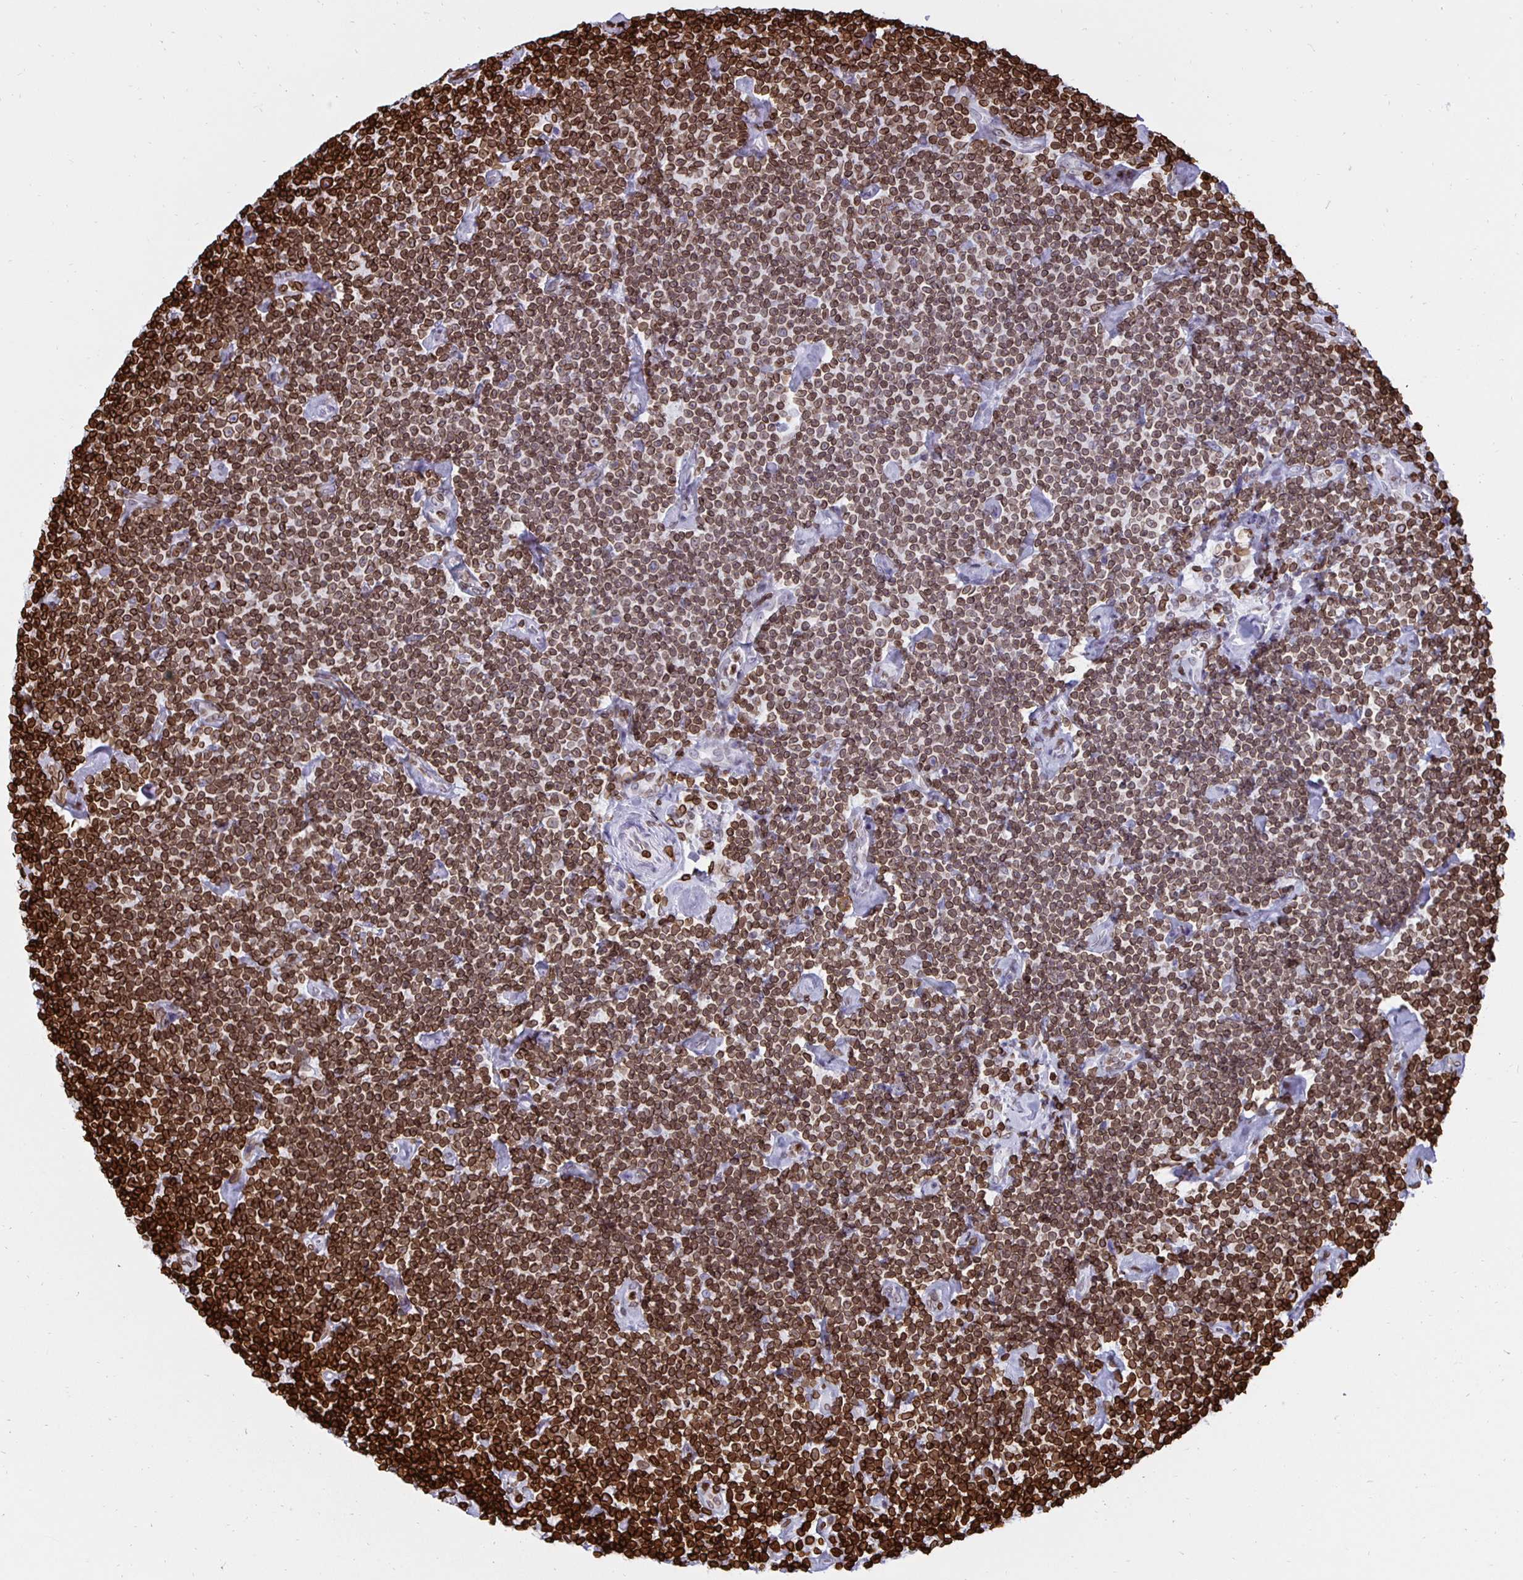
{"staining": {"intensity": "moderate", "quantity": ">75%", "location": "cytoplasmic/membranous,nuclear"}, "tissue": "lymphoma", "cell_type": "Tumor cells", "image_type": "cancer", "snomed": [{"axis": "morphology", "description": "Malignant lymphoma, non-Hodgkin's type, Low grade"}, {"axis": "topography", "description": "Lymph node"}], "caption": "This is a photomicrograph of immunohistochemistry (IHC) staining of lymphoma, which shows moderate positivity in the cytoplasmic/membranous and nuclear of tumor cells.", "gene": "LMNB1", "patient": {"sex": "male", "age": 81}}